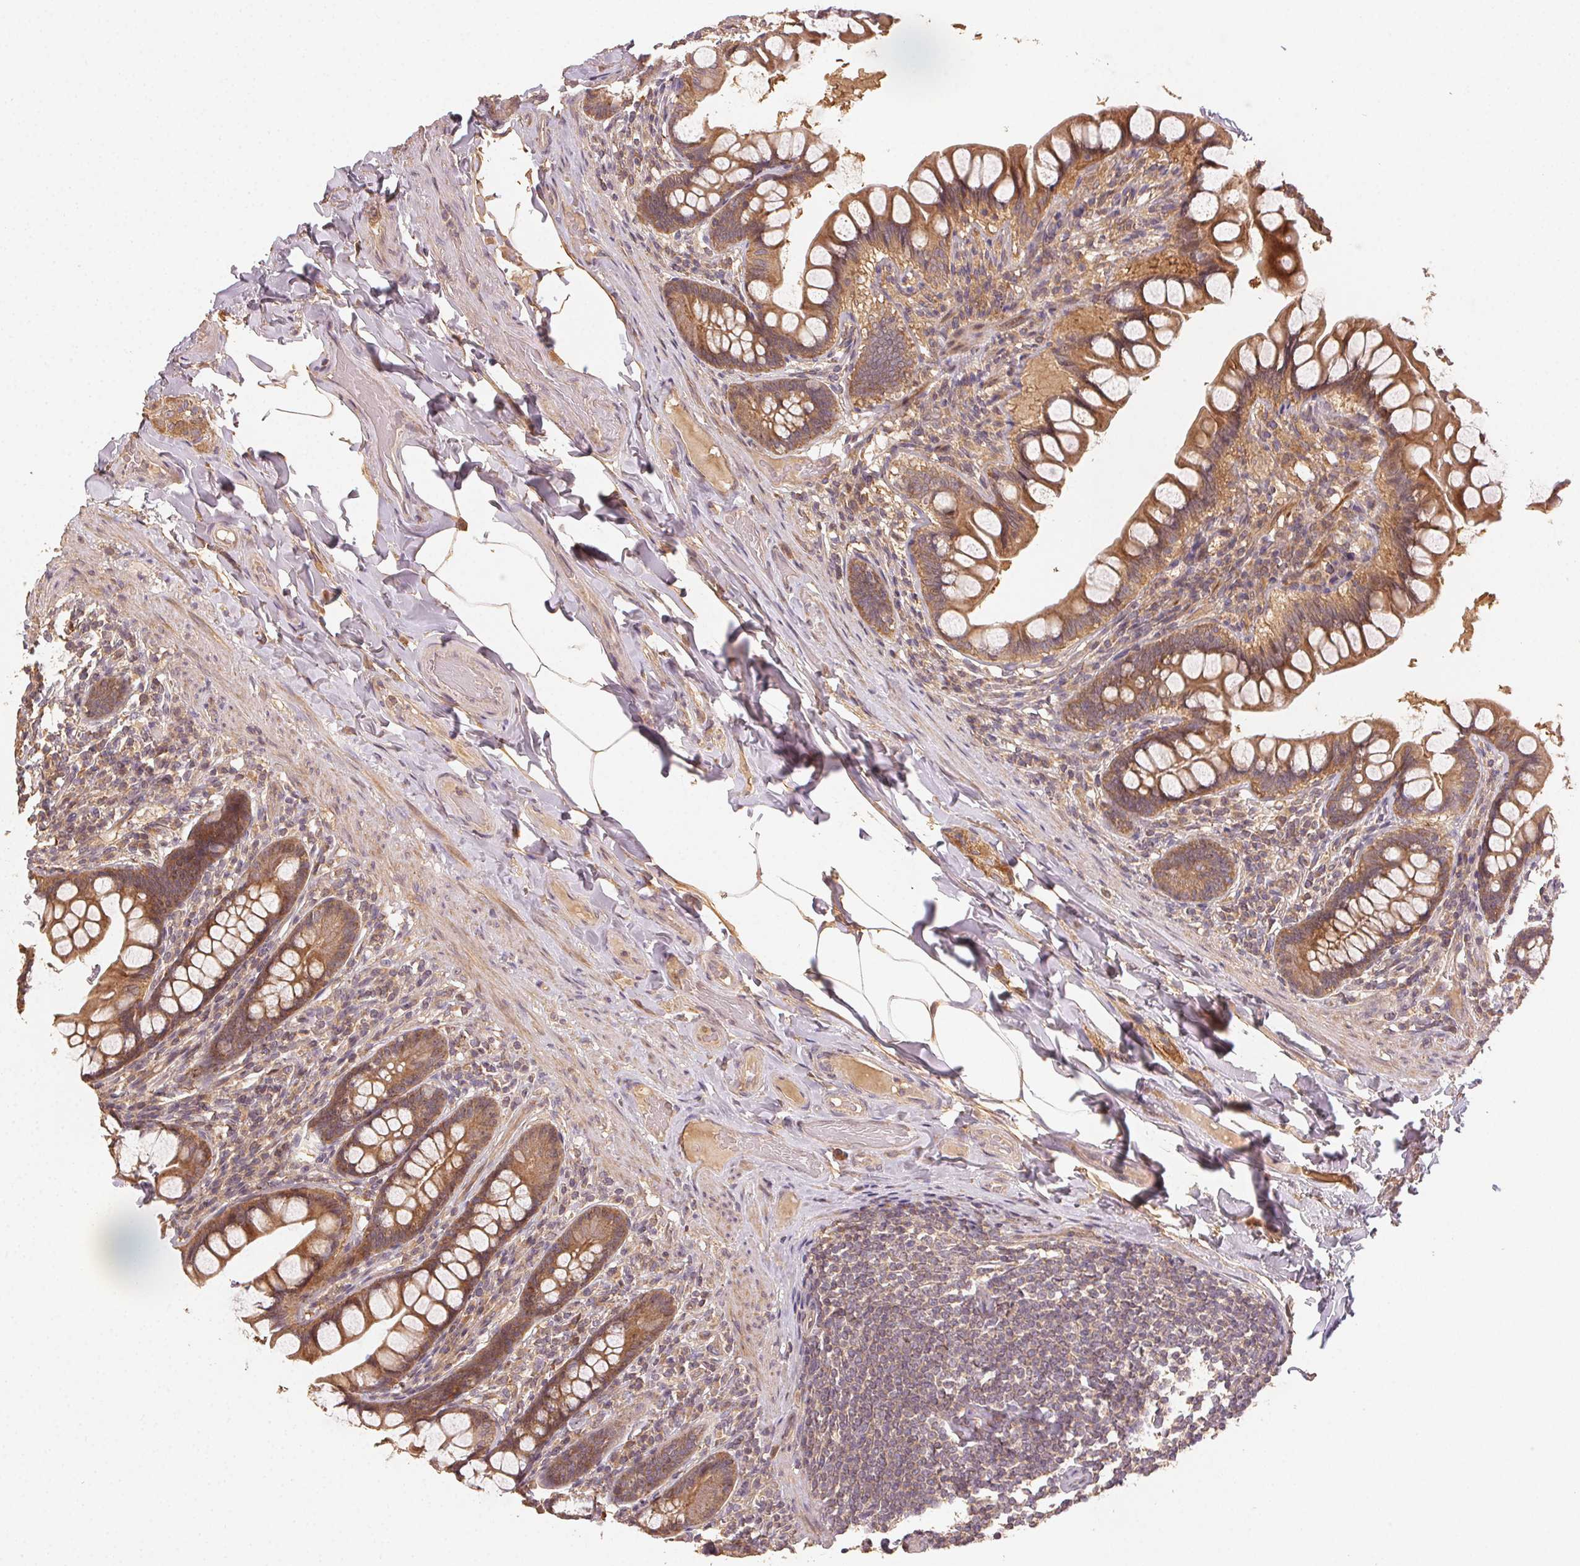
{"staining": {"intensity": "moderate", "quantity": ">75%", "location": "cytoplasmic/membranous"}, "tissue": "small intestine", "cell_type": "Glandular cells", "image_type": "normal", "snomed": [{"axis": "morphology", "description": "Normal tissue, NOS"}, {"axis": "topography", "description": "Small intestine"}], "caption": "The histopathology image displays a brown stain indicating the presence of a protein in the cytoplasmic/membranous of glandular cells in small intestine.", "gene": "RALA", "patient": {"sex": "male", "age": 70}}